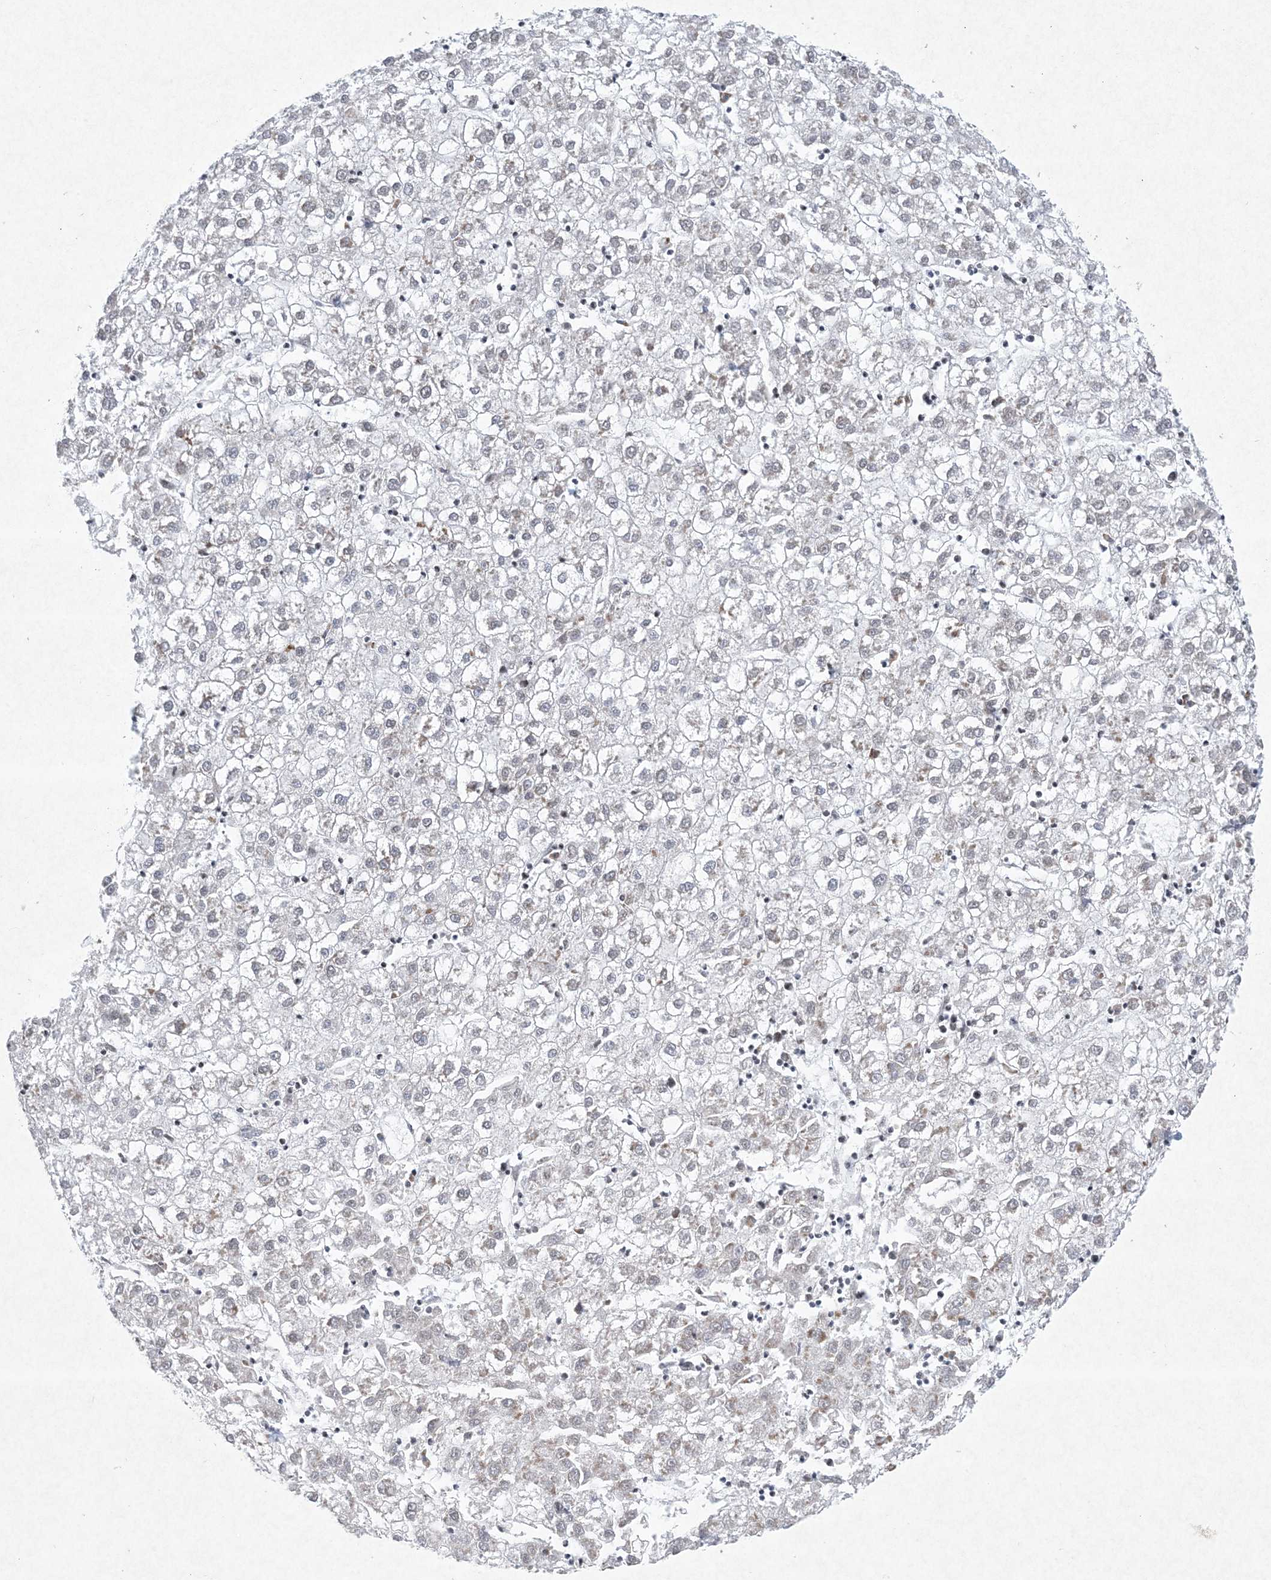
{"staining": {"intensity": "negative", "quantity": "none", "location": "none"}, "tissue": "liver cancer", "cell_type": "Tumor cells", "image_type": "cancer", "snomed": [{"axis": "morphology", "description": "Carcinoma, Hepatocellular, NOS"}, {"axis": "topography", "description": "Liver"}], "caption": "IHC histopathology image of neoplastic tissue: human hepatocellular carcinoma (liver) stained with DAB reveals no significant protein positivity in tumor cells. (Stains: DAB (3,3'-diaminobenzidine) IHC with hematoxylin counter stain, Microscopy: brightfield microscopy at high magnification).", "gene": "PKNOX2", "patient": {"sex": "male", "age": 72}}